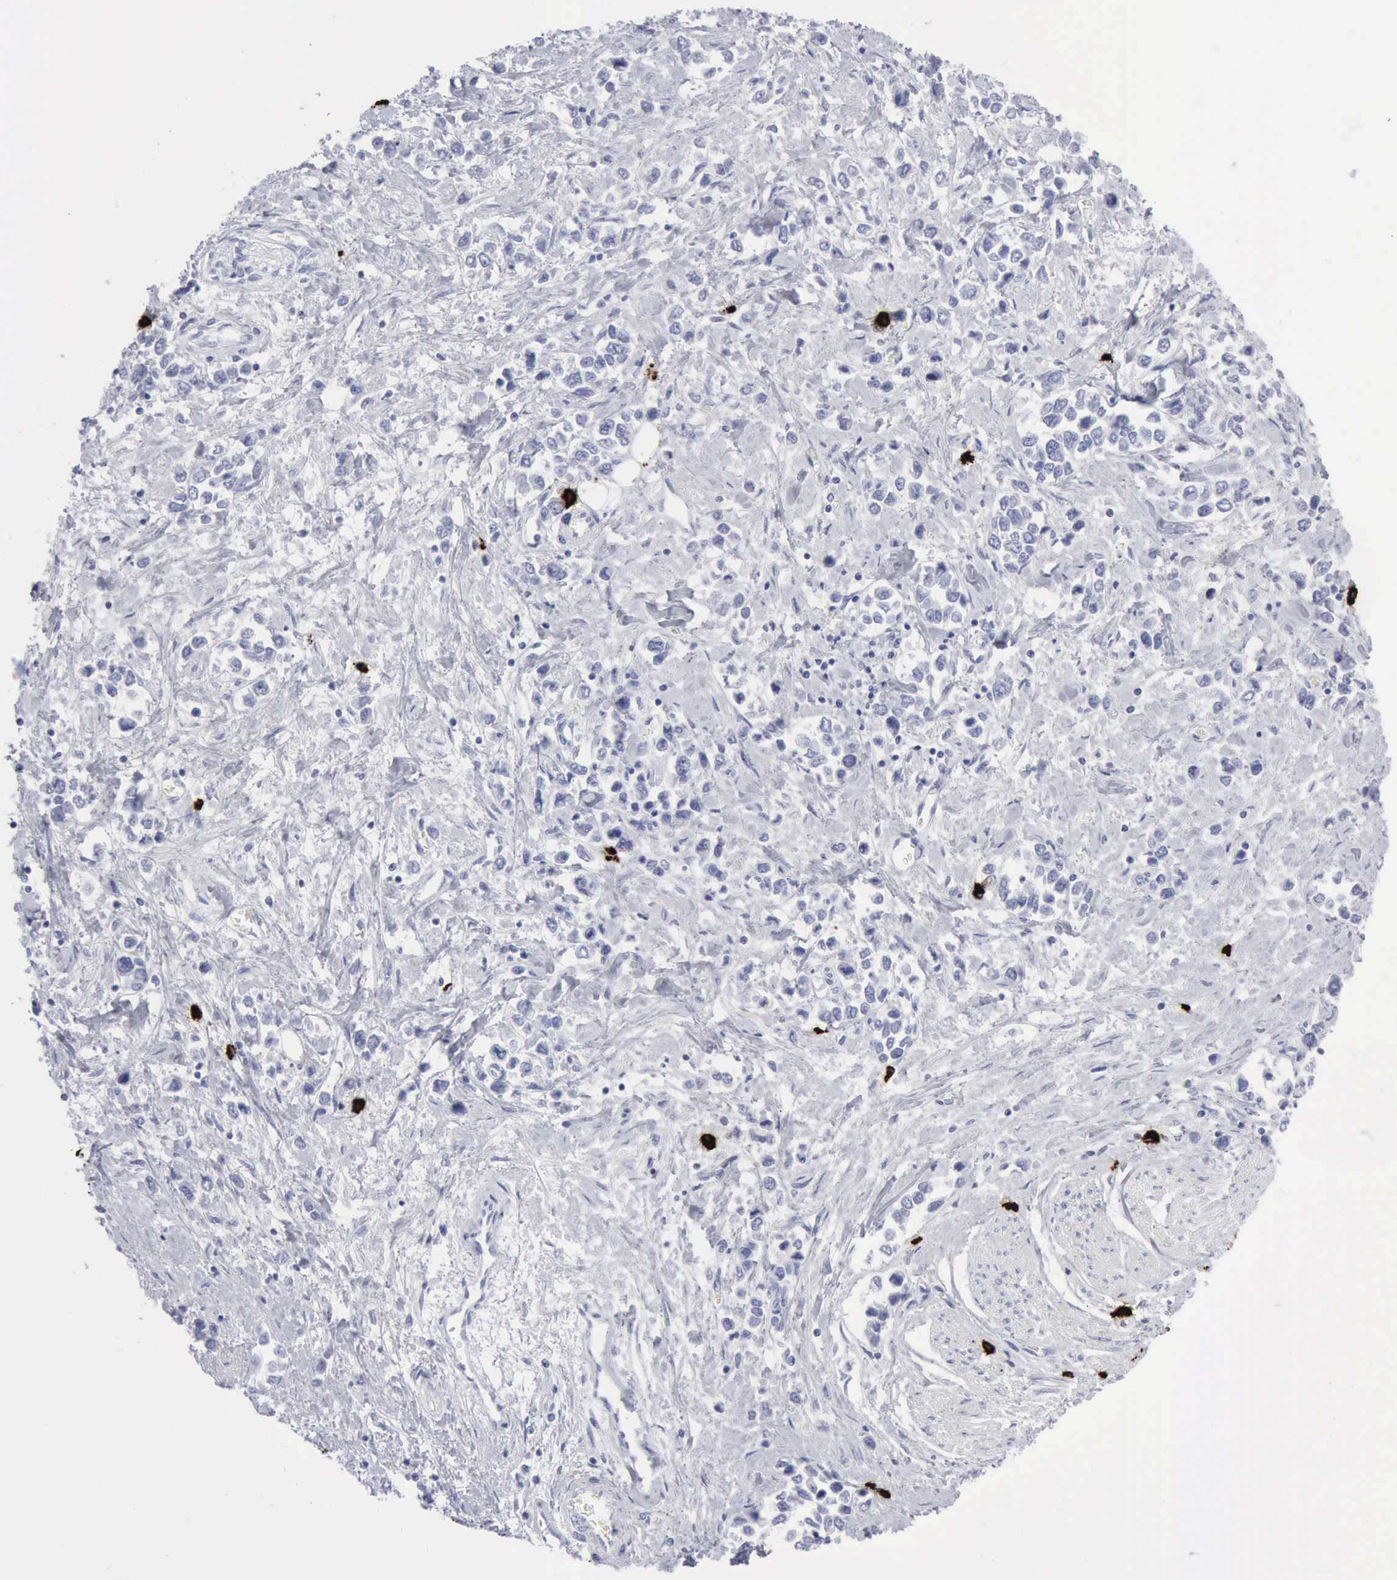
{"staining": {"intensity": "negative", "quantity": "none", "location": "none"}, "tissue": "stomach cancer", "cell_type": "Tumor cells", "image_type": "cancer", "snomed": [{"axis": "morphology", "description": "Adenocarcinoma, NOS"}, {"axis": "topography", "description": "Stomach, upper"}], "caption": "Immunohistochemistry image of neoplastic tissue: stomach cancer (adenocarcinoma) stained with DAB (3,3'-diaminobenzidine) displays no significant protein staining in tumor cells.", "gene": "CMA1", "patient": {"sex": "male", "age": 76}}